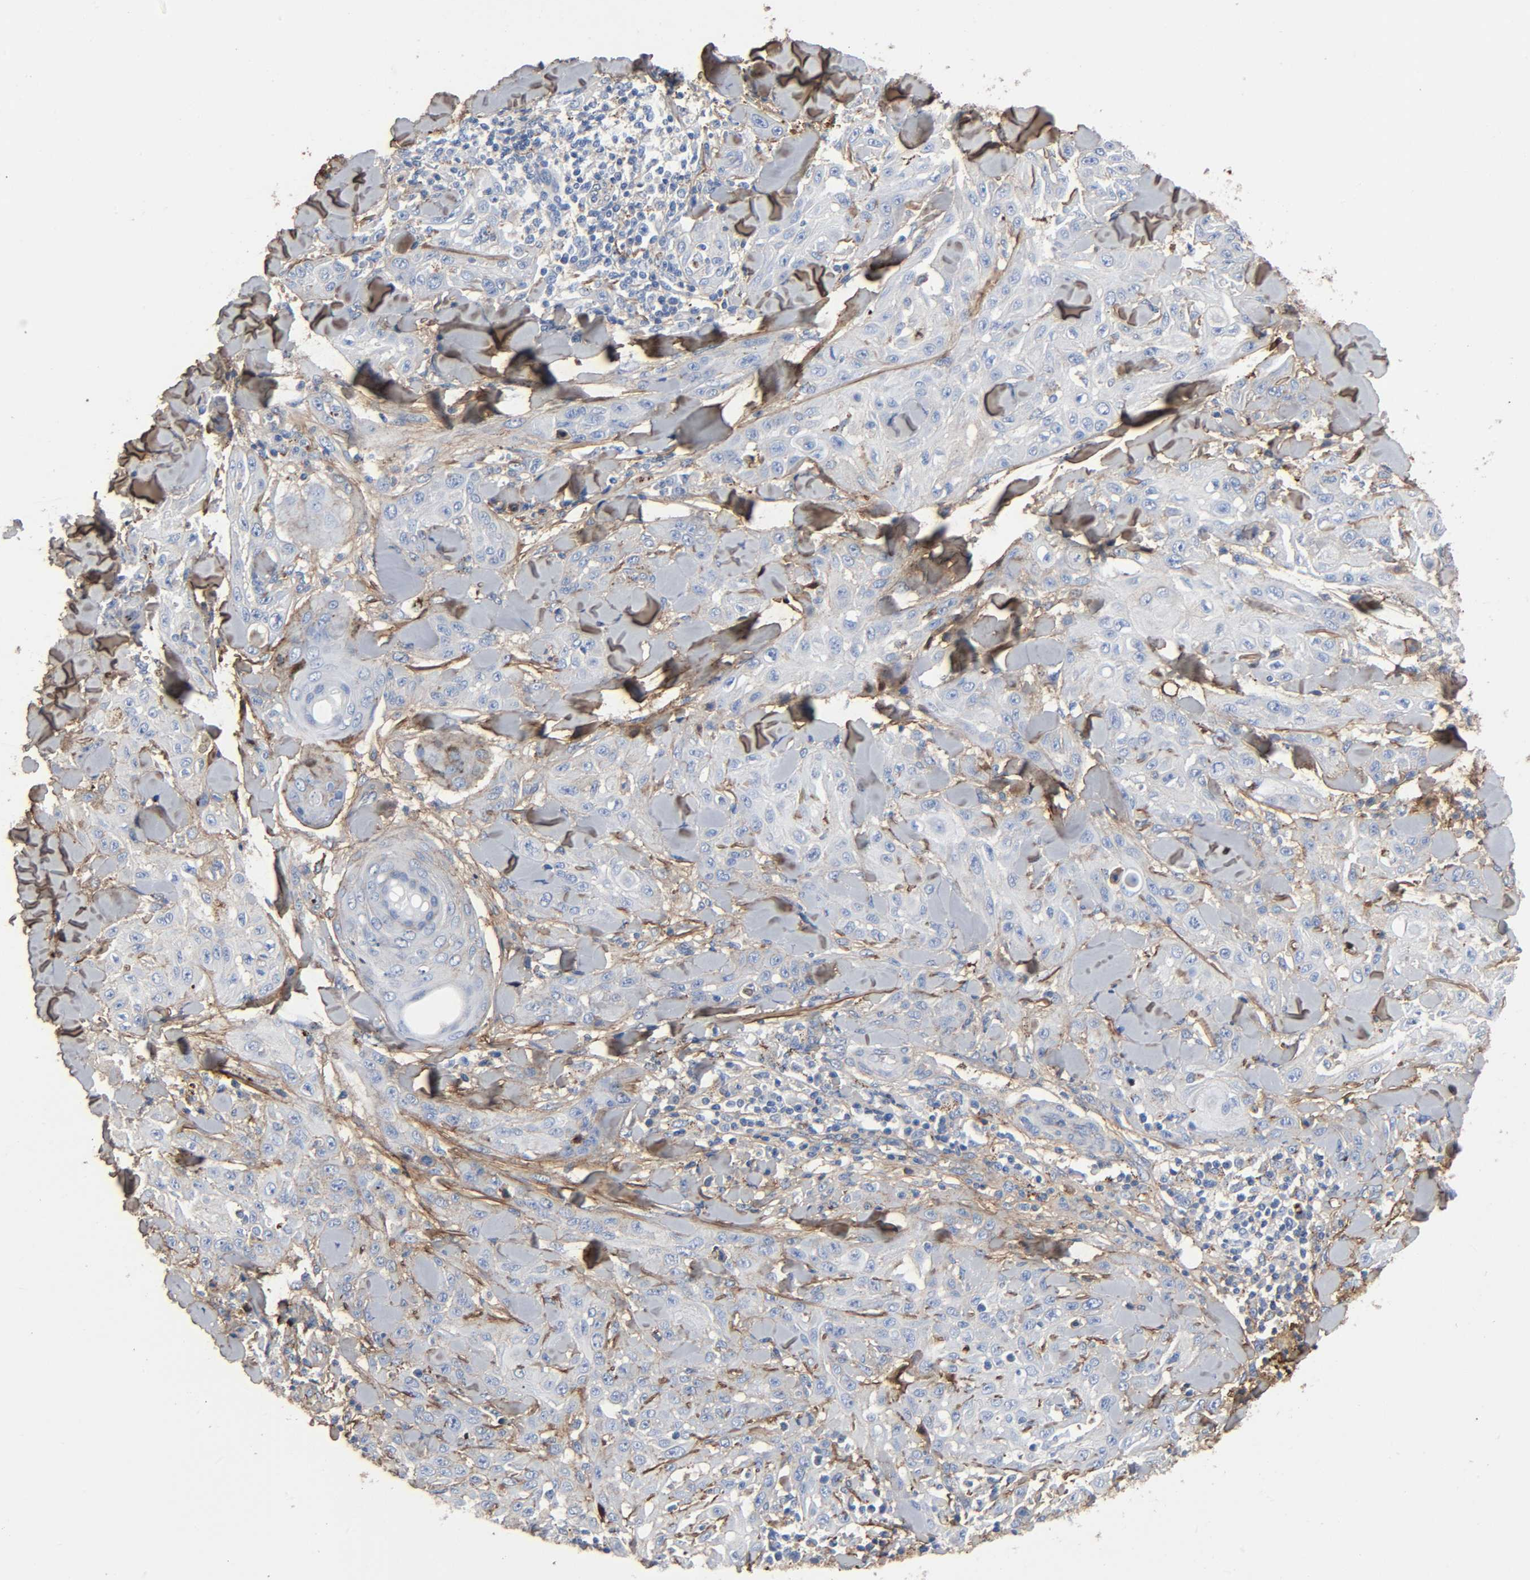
{"staining": {"intensity": "negative", "quantity": "none", "location": "none"}, "tissue": "skin cancer", "cell_type": "Tumor cells", "image_type": "cancer", "snomed": [{"axis": "morphology", "description": "Squamous cell carcinoma, NOS"}, {"axis": "topography", "description": "Skin"}], "caption": "This photomicrograph is of squamous cell carcinoma (skin) stained with immunohistochemistry to label a protein in brown with the nuclei are counter-stained blue. There is no expression in tumor cells. The staining is performed using DAB (3,3'-diaminobenzidine) brown chromogen with nuclei counter-stained in using hematoxylin.", "gene": "C3", "patient": {"sex": "male", "age": 24}}